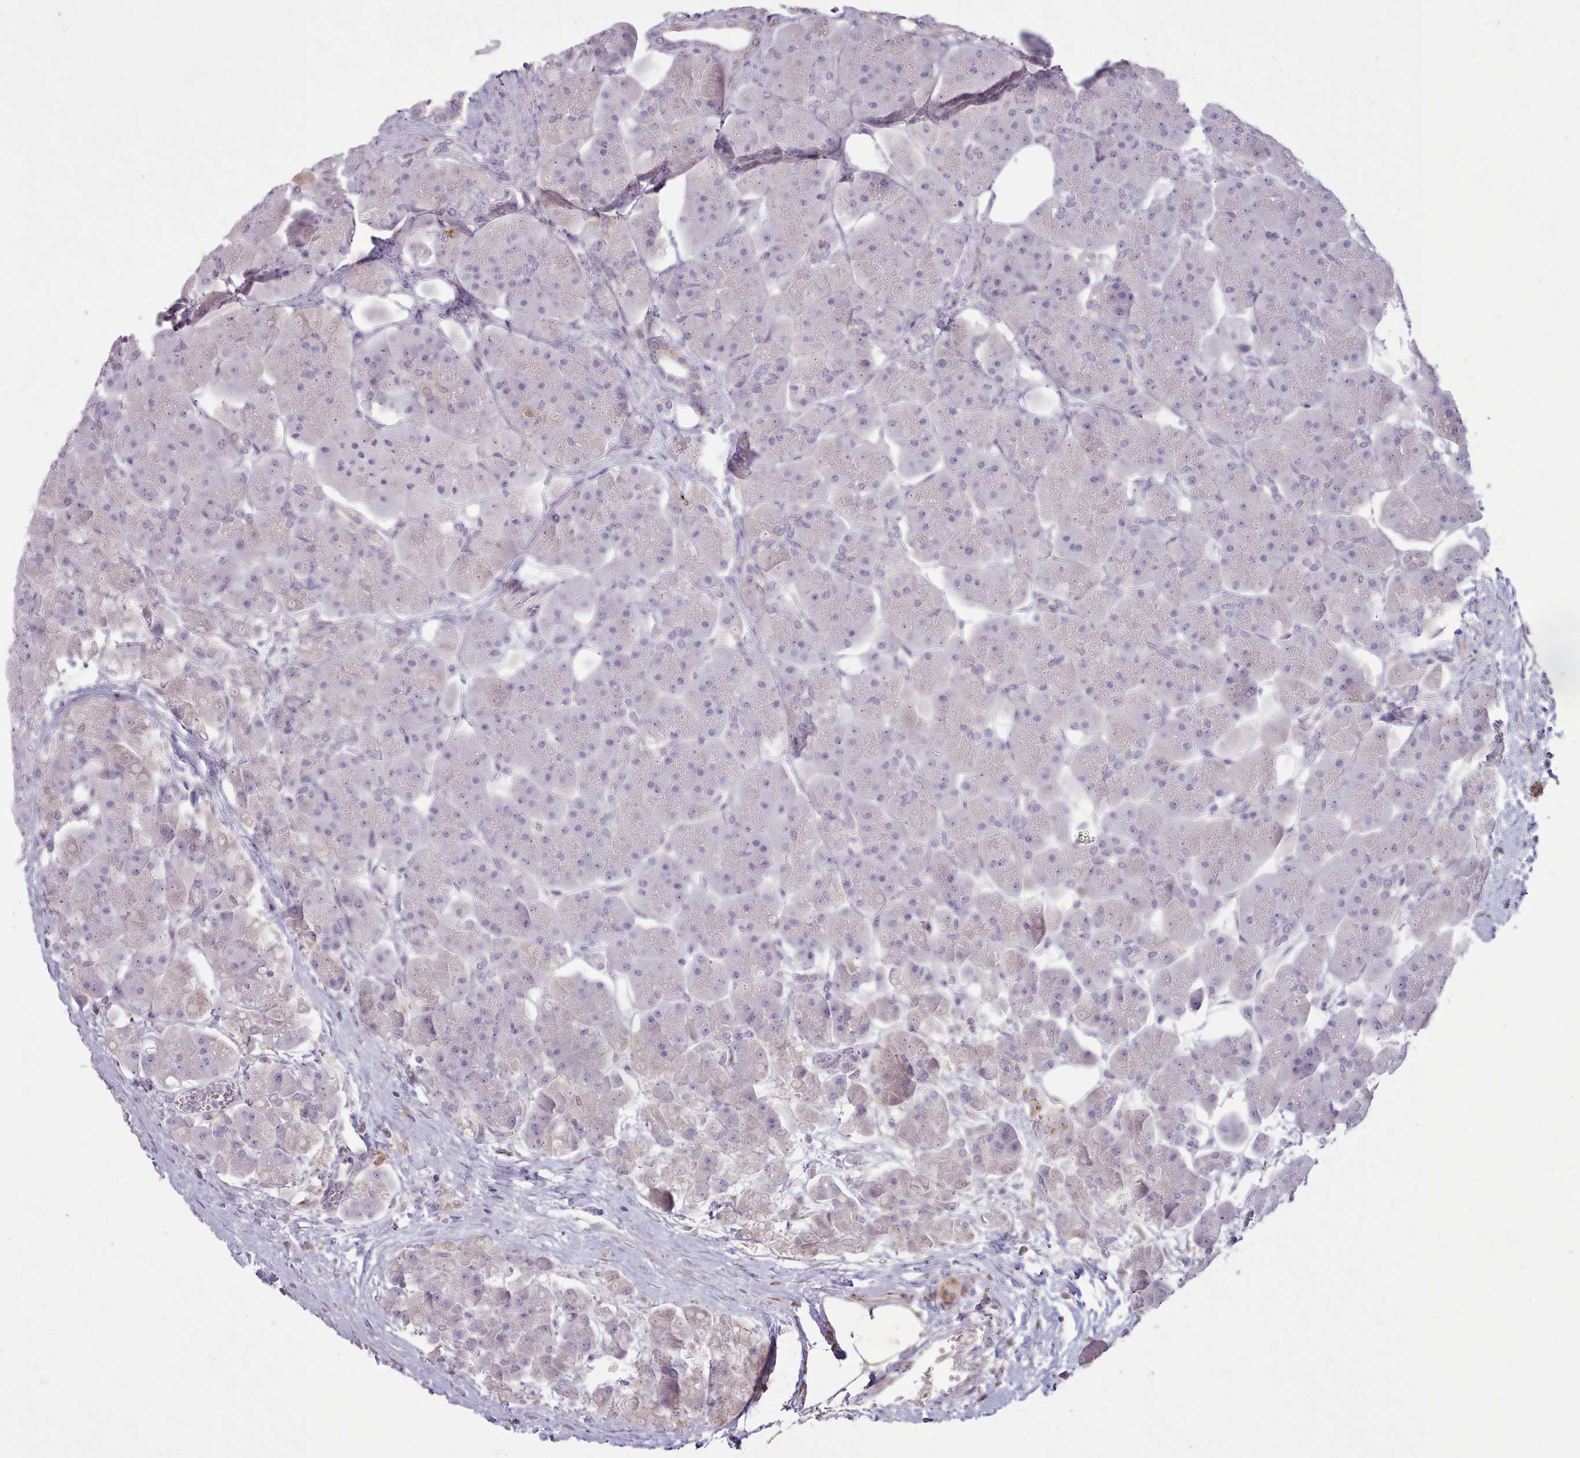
{"staining": {"intensity": "negative", "quantity": "none", "location": "none"}, "tissue": "pancreas", "cell_type": "Exocrine glandular cells", "image_type": "normal", "snomed": [{"axis": "morphology", "description": "Normal tissue, NOS"}, {"axis": "topography", "description": "Pancreas"}], "caption": "Normal pancreas was stained to show a protein in brown. There is no significant expression in exocrine glandular cells. (Brightfield microscopy of DAB (3,3'-diaminobenzidine) immunohistochemistry at high magnification).", "gene": "PPP3R1", "patient": {"sex": "male", "age": 66}}